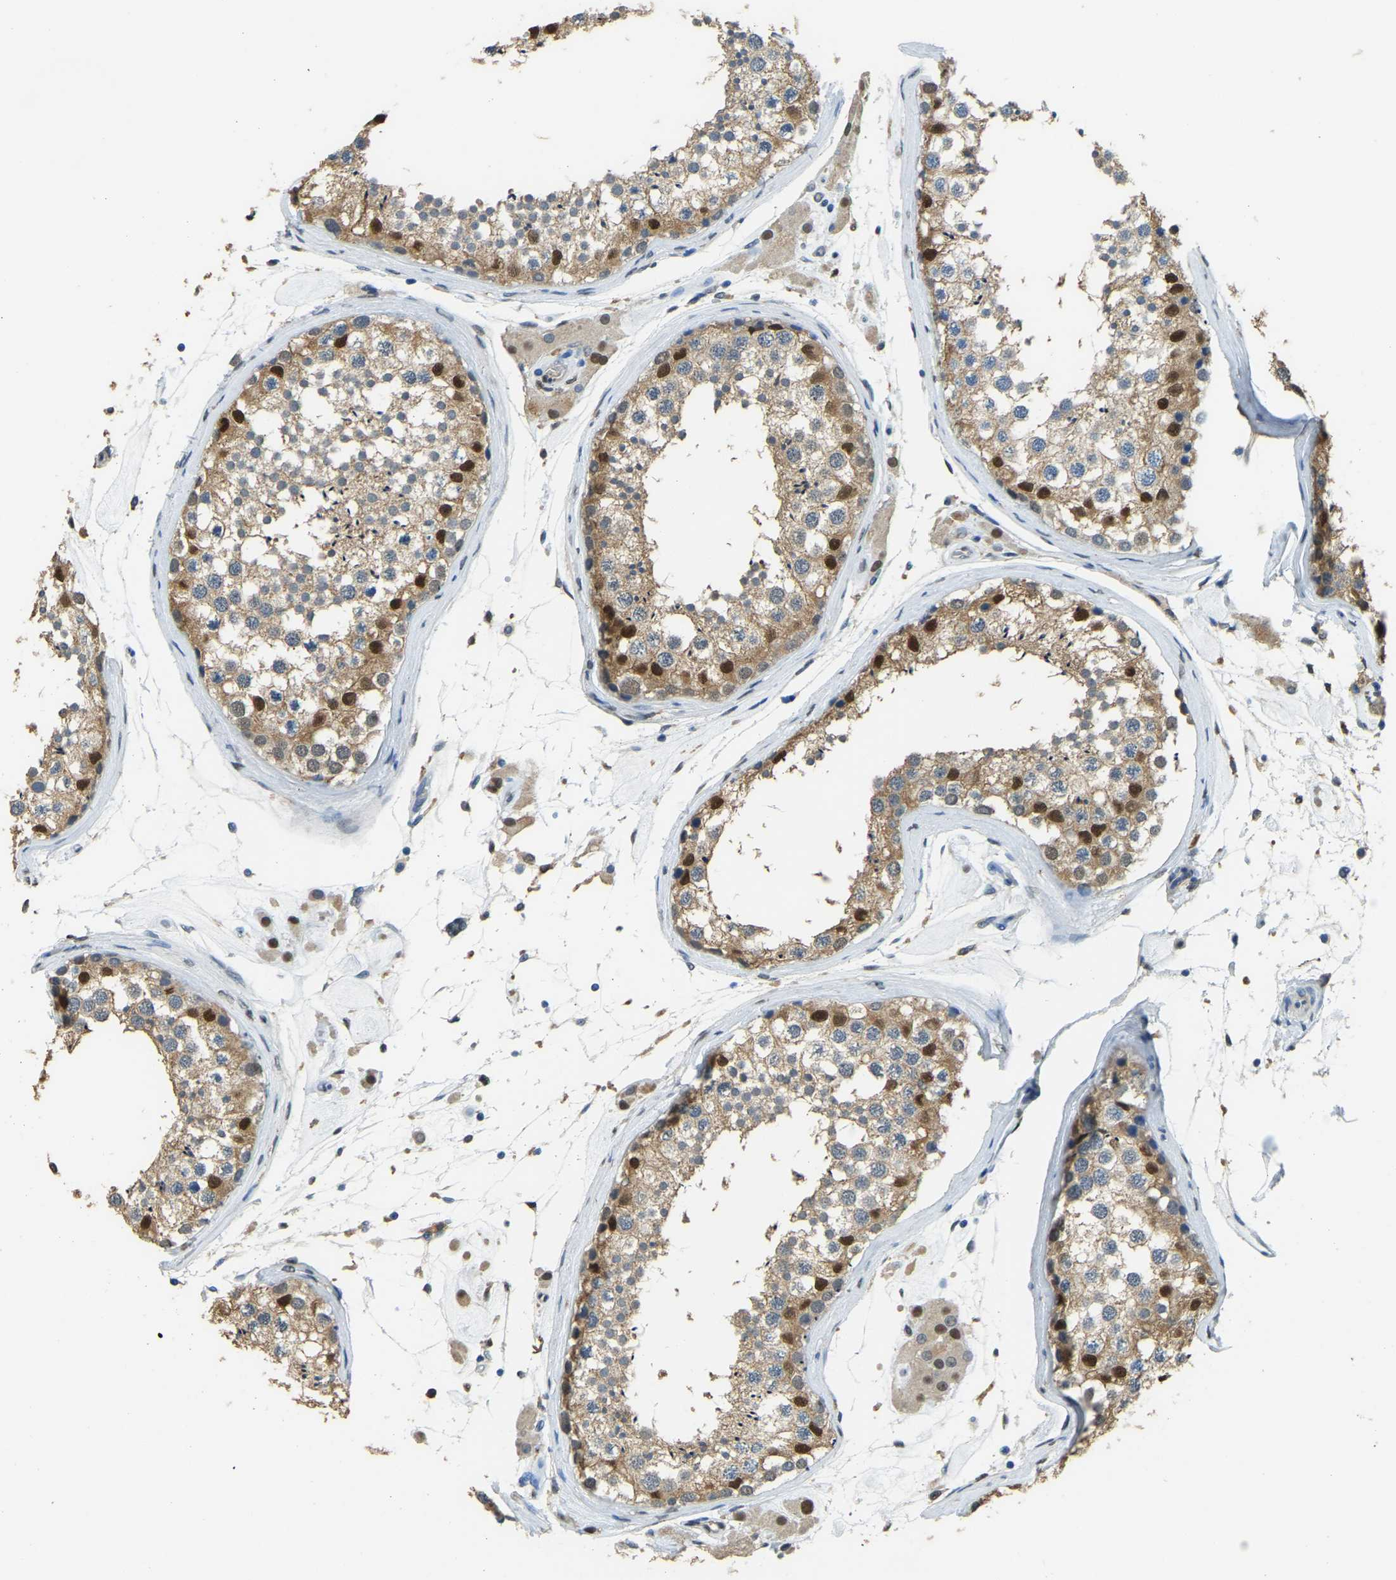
{"staining": {"intensity": "strong", "quantity": ">75%", "location": "cytoplasmic/membranous,nuclear"}, "tissue": "testis", "cell_type": "Cells in seminiferous ducts", "image_type": "normal", "snomed": [{"axis": "morphology", "description": "Normal tissue, NOS"}, {"axis": "topography", "description": "Testis"}], "caption": "A photomicrograph showing strong cytoplasmic/membranous,nuclear positivity in approximately >75% of cells in seminiferous ducts in normal testis, as visualized by brown immunohistochemical staining.", "gene": "NANS", "patient": {"sex": "male", "age": 46}}